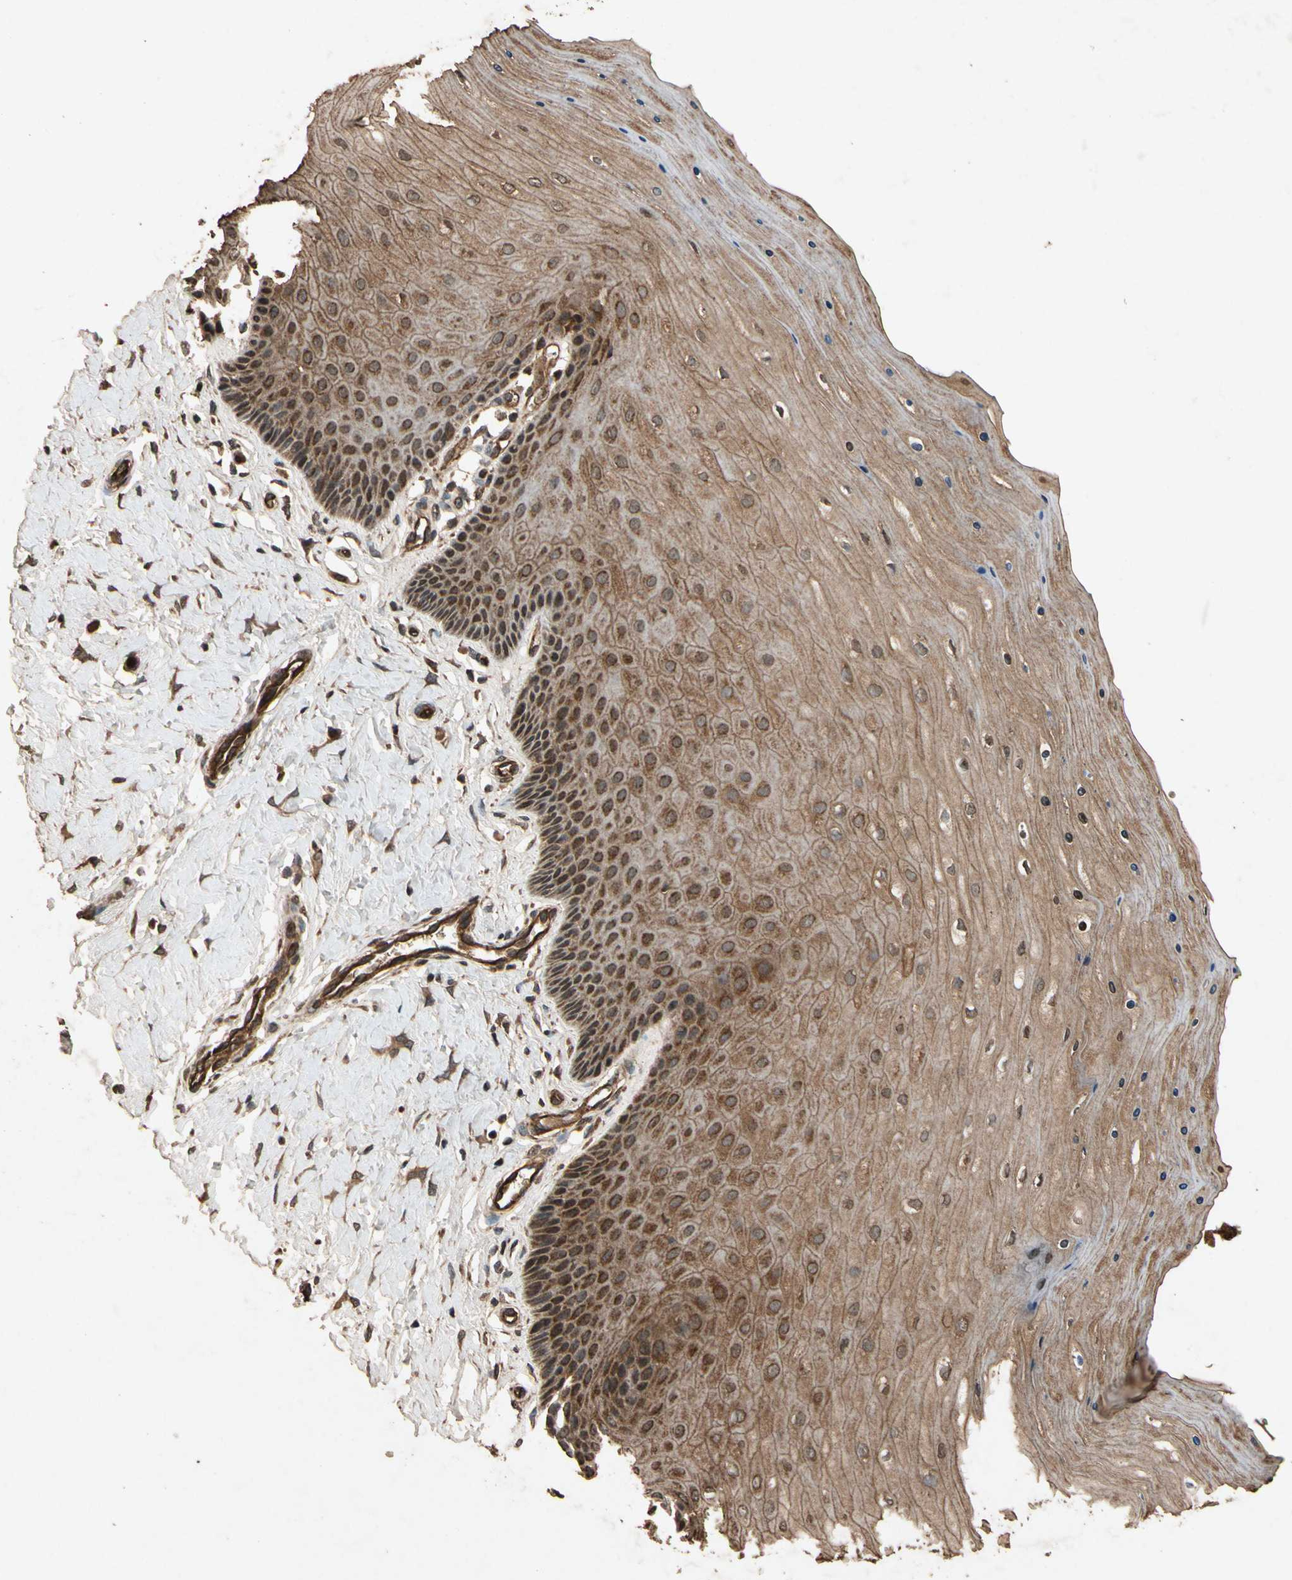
{"staining": {"intensity": "strong", "quantity": ">75%", "location": "cytoplasmic/membranous"}, "tissue": "cervix", "cell_type": "Glandular cells", "image_type": "normal", "snomed": [{"axis": "morphology", "description": "Normal tissue, NOS"}, {"axis": "topography", "description": "Cervix"}], "caption": "DAB (3,3'-diaminobenzidine) immunohistochemical staining of normal human cervix shows strong cytoplasmic/membranous protein expression in about >75% of glandular cells. The staining is performed using DAB brown chromogen to label protein expression. The nuclei are counter-stained blue using hematoxylin.", "gene": "TXN2", "patient": {"sex": "female", "age": 55}}